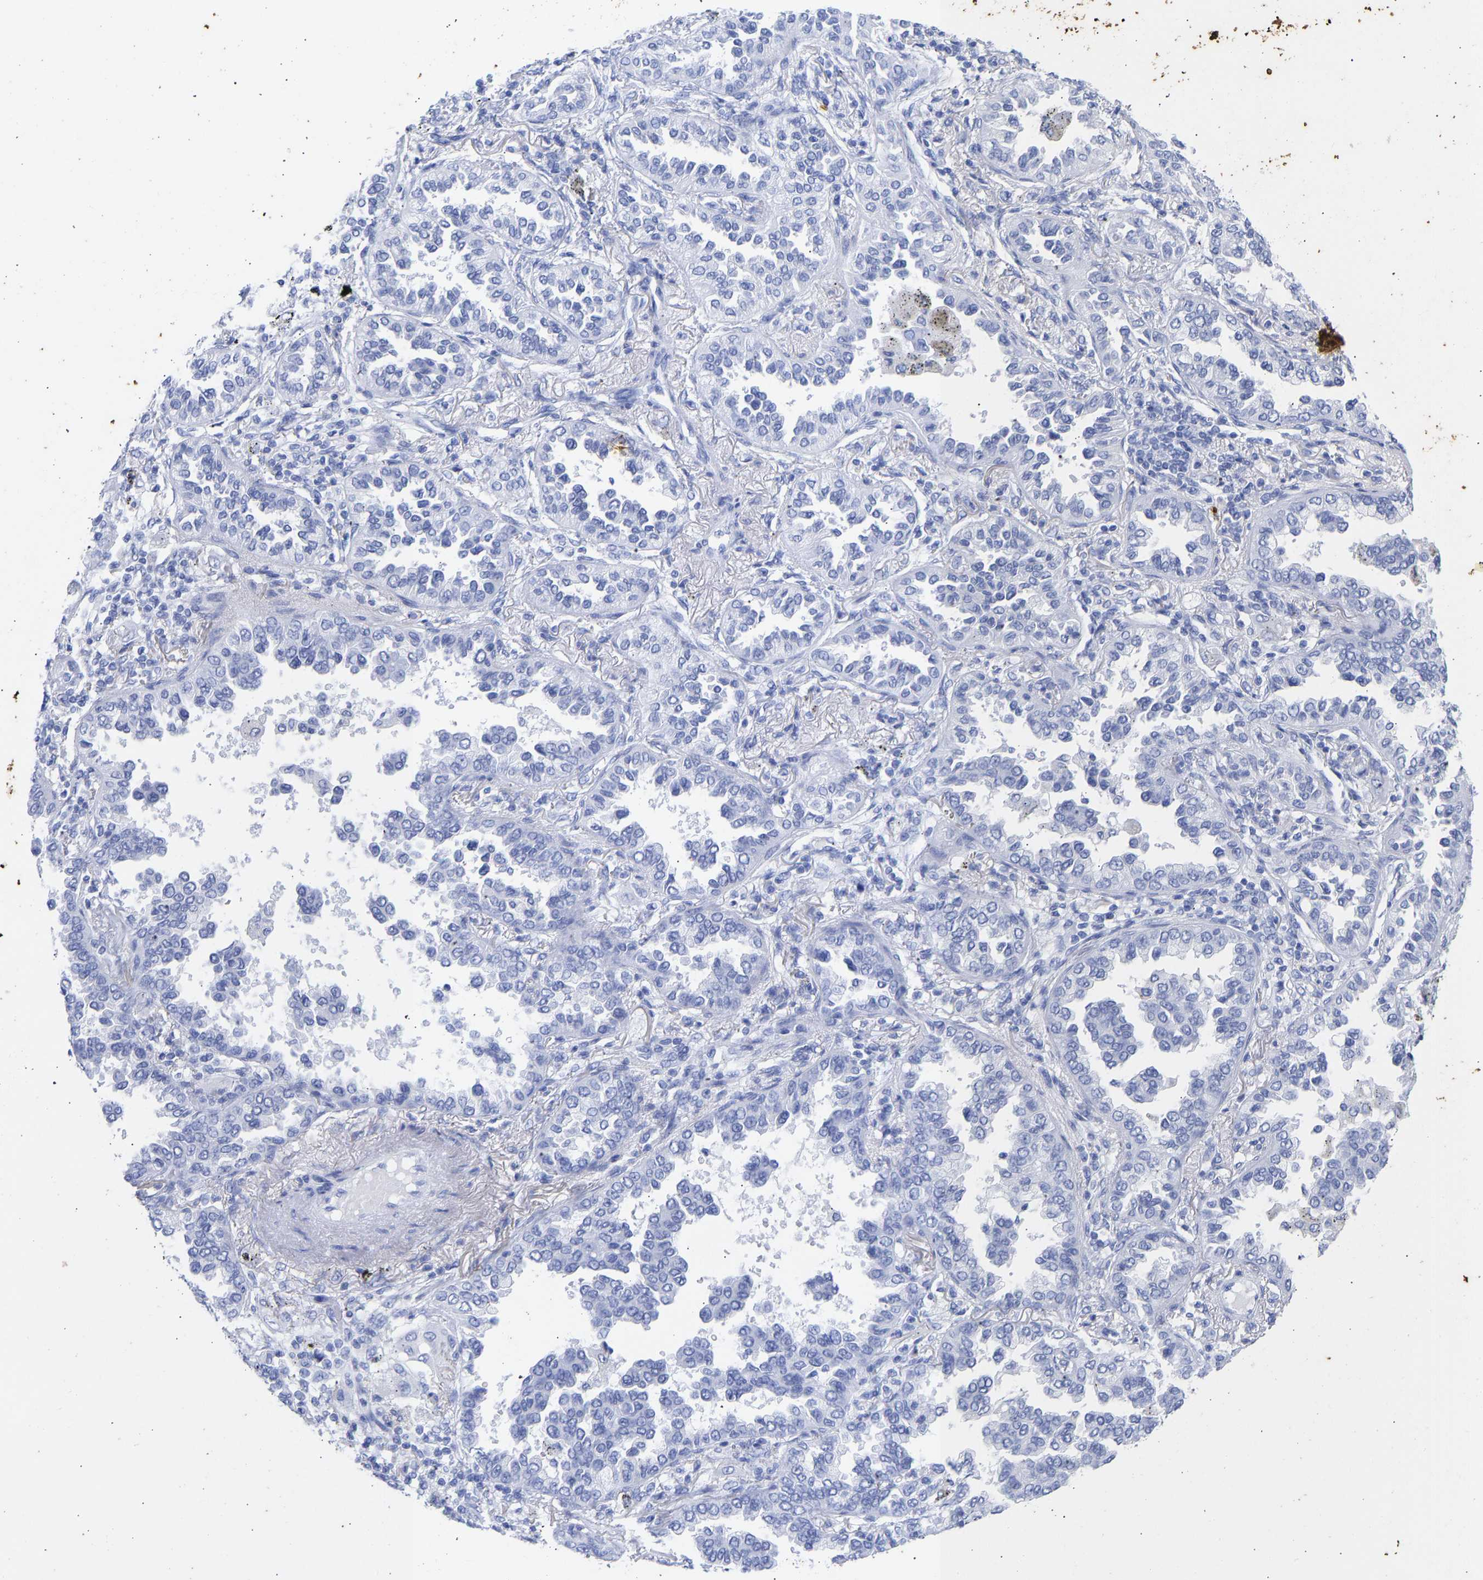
{"staining": {"intensity": "negative", "quantity": "none", "location": "none"}, "tissue": "lung cancer", "cell_type": "Tumor cells", "image_type": "cancer", "snomed": [{"axis": "morphology", "description": "Normal tissue, NOS"}, {"axis": "morphology", "description": "Adenocarcinoma, NOS"}, {"axis": "topography", "description": "Lung"}], "caption": "Adenocarcinoma (lung) stained for a protein using immunohistochemistry (IHC) demonstrates no positivity tumor cells.", "gene": "KRT1", "patient": {"sex": "male", "age": 59}}